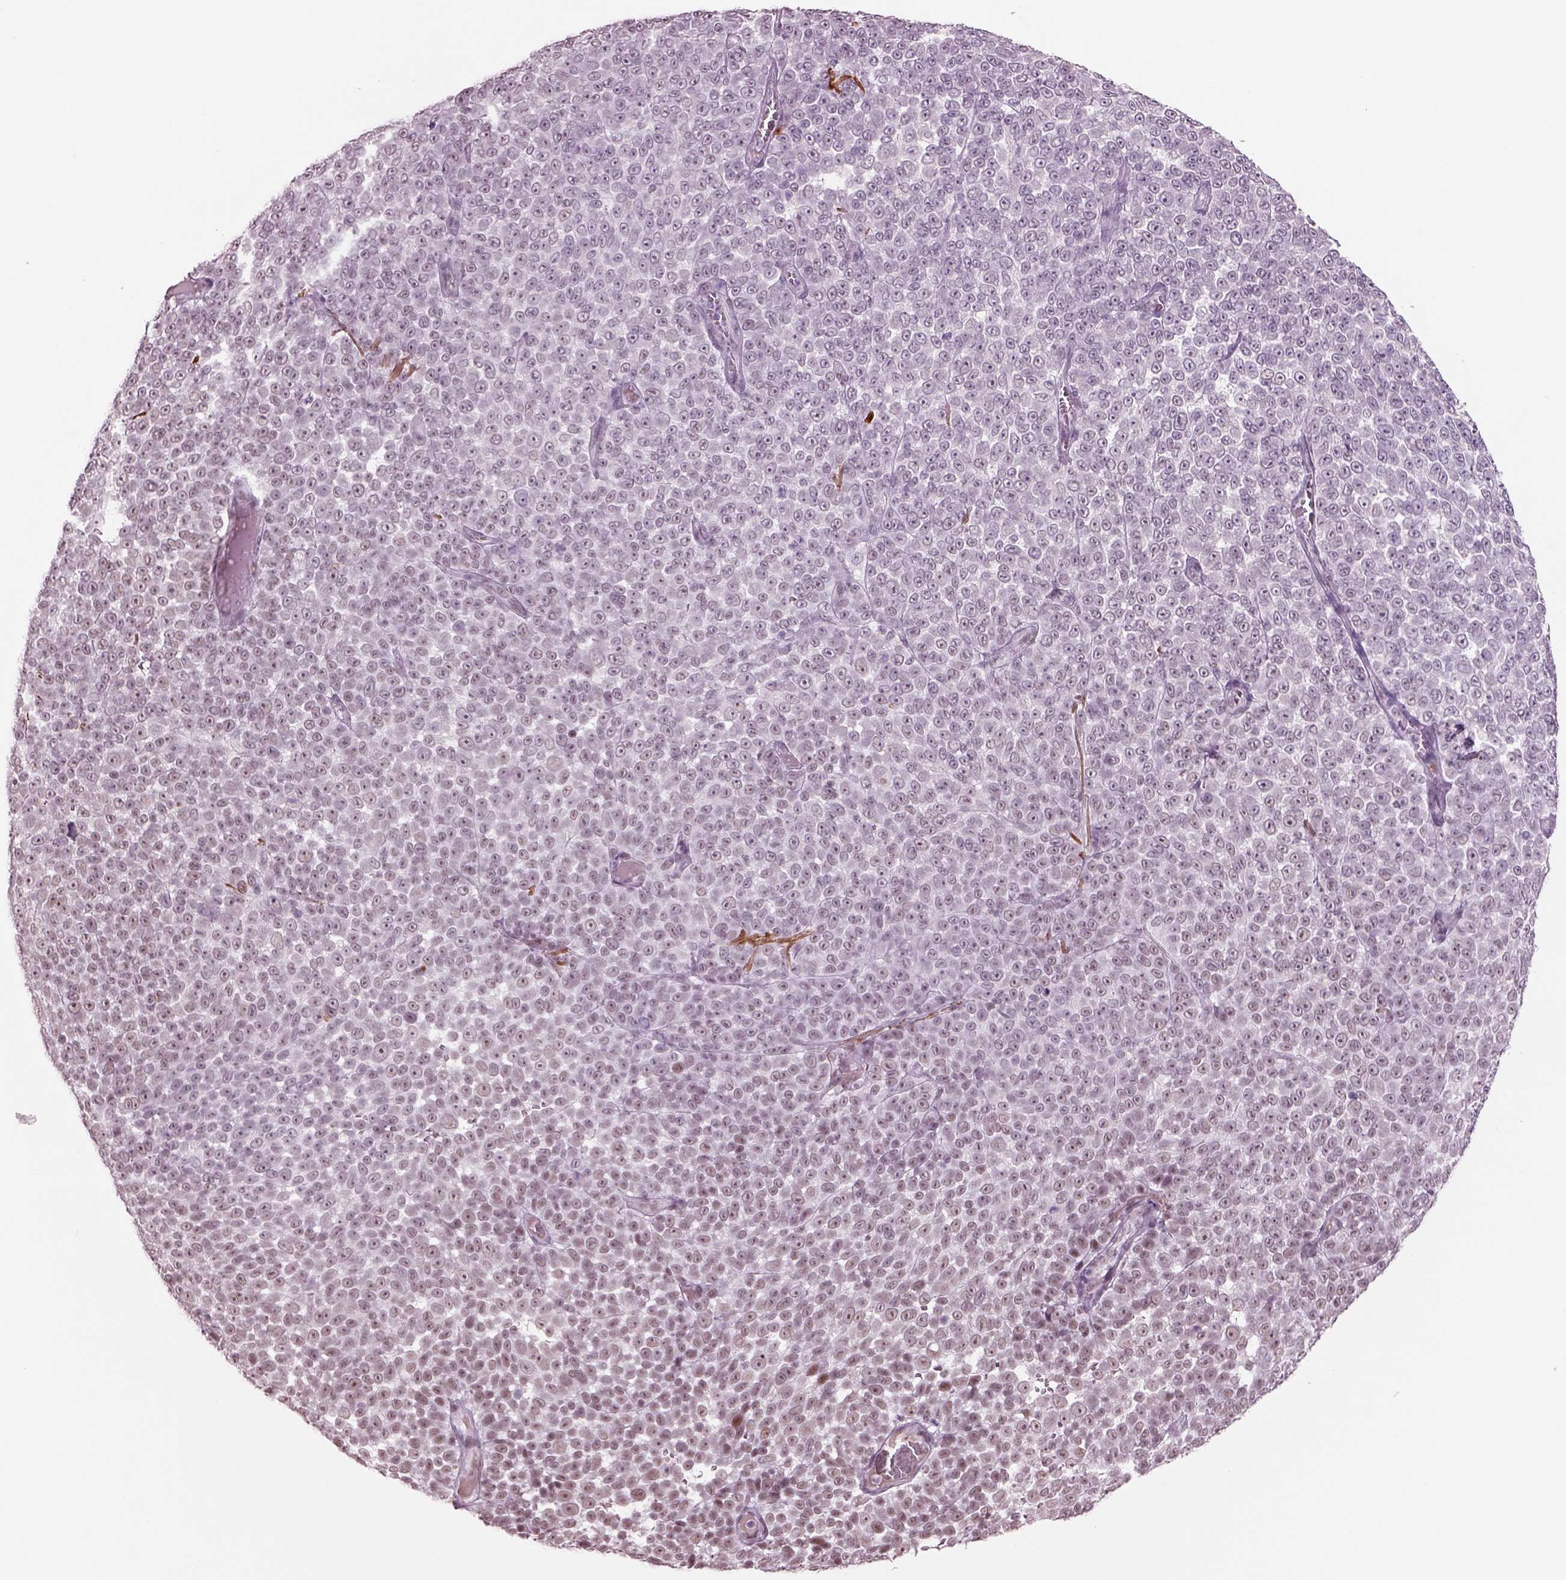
{"staining": {"intensity": "negative", "quantity": "none", "location": "none"}, "tissue": "melanoma", "cell_type": "Tumor cells", "image_type": "cancer", "snomed": [{"axis": "morphology", "description": "Malignant melanoma, NOS"}, {"axis": "topography", "description": "Skin"}], "caption": "Immunohistochemistry image of neoplastic tissue: malignant melanoma stained with DAB shows no significant protein expression in tumor cells.", "gene": "SEPHS1", "patient": {"sex": "female", "age": 95}}